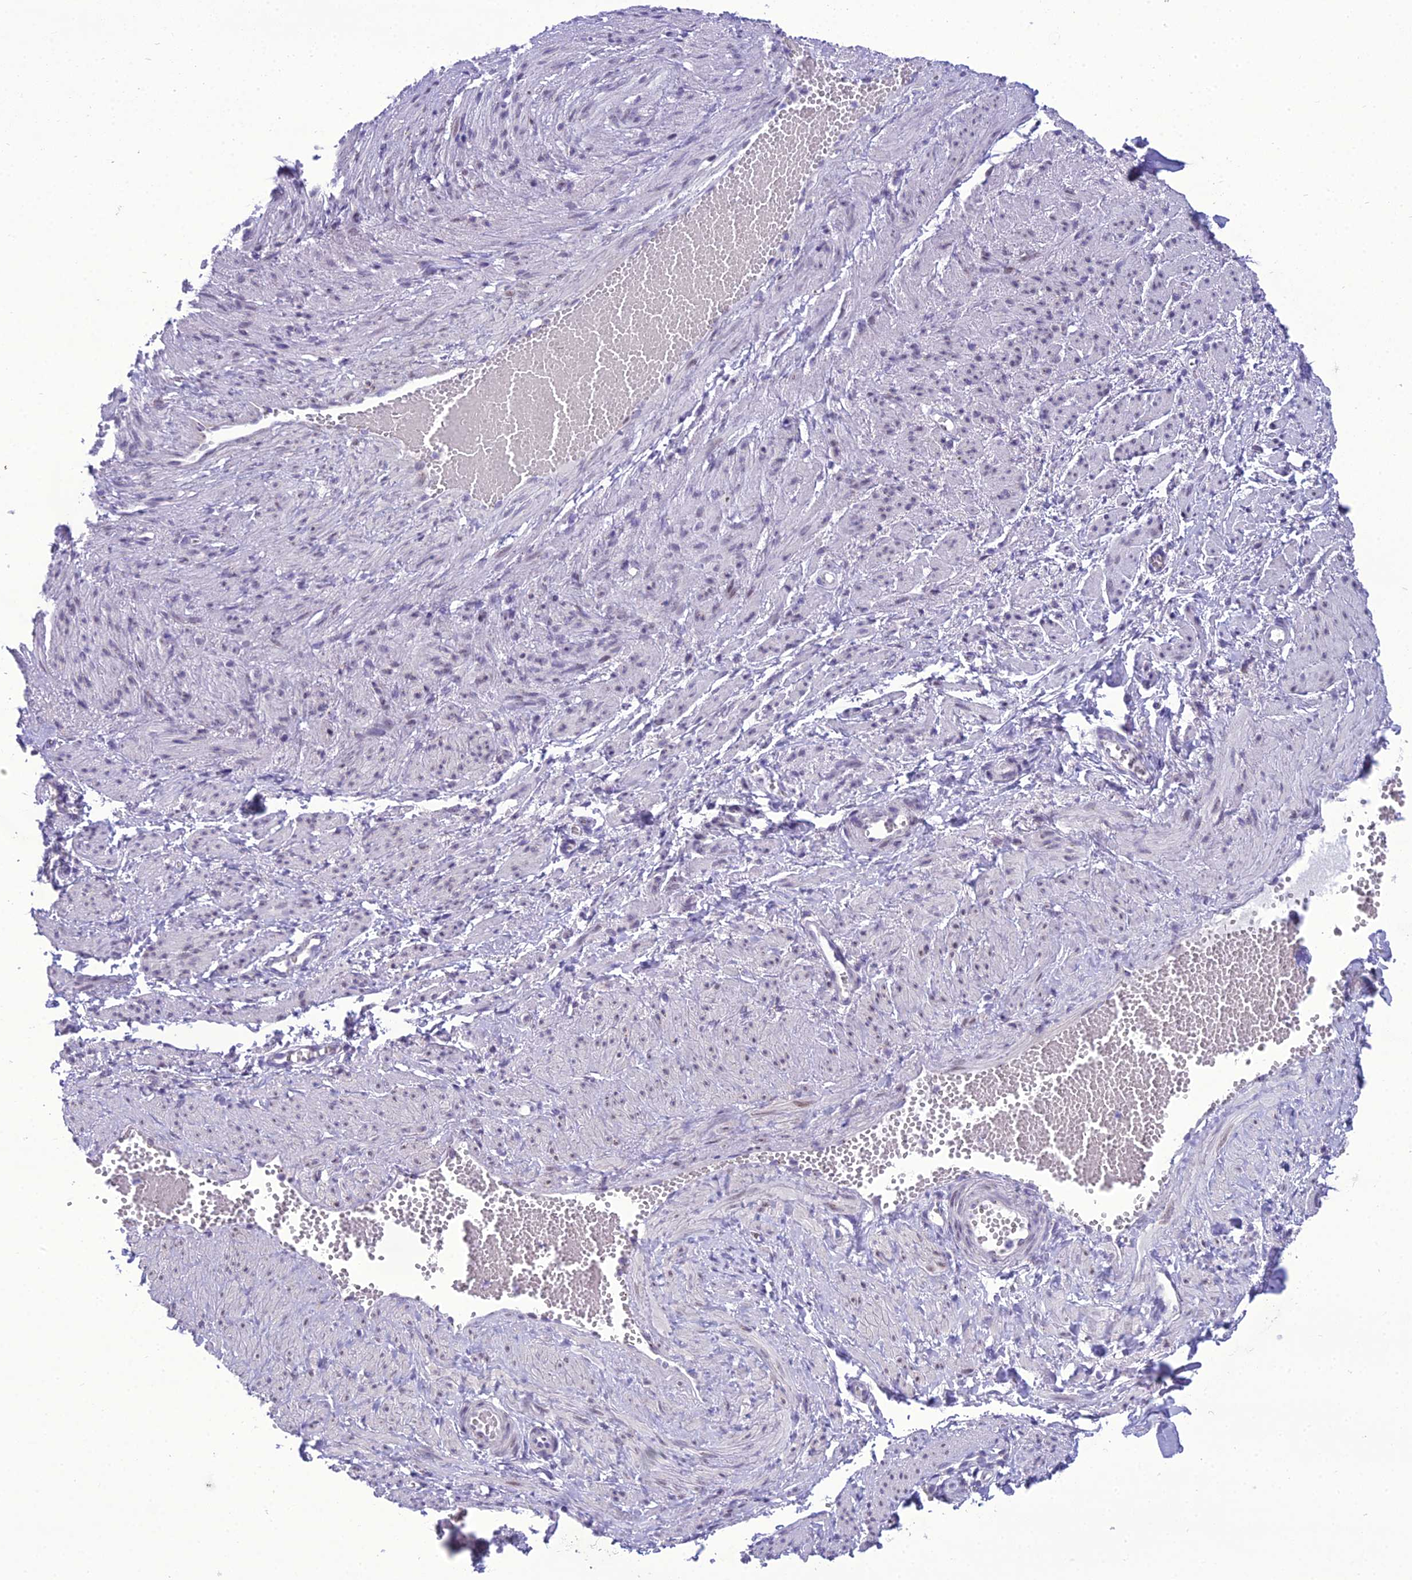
{"staining": {"intensity": "negative", "quantity": "none", "location": "none"}, "tissue": "soft tissue", "cell_type": "Chondrocytes", "image_type": "normal", "snomed": [{"axis": "morphology", "description": "Normal tissue, NOS"}, {"axis": "topography", "description": "Smooth muscle"}, {"axis": "topography", "description": "Peripheral nerve tissue"}], "caption": "An image of soft tissue stained for a protein displays no brown staining in chondrocytes. (DAB (3,3'-diaminobenzidine) immunohistochemistry visualized using brightfield microscopy, high magnification).", "gene": "B9D2", "patient": {"sex": "female", "age": 39}}